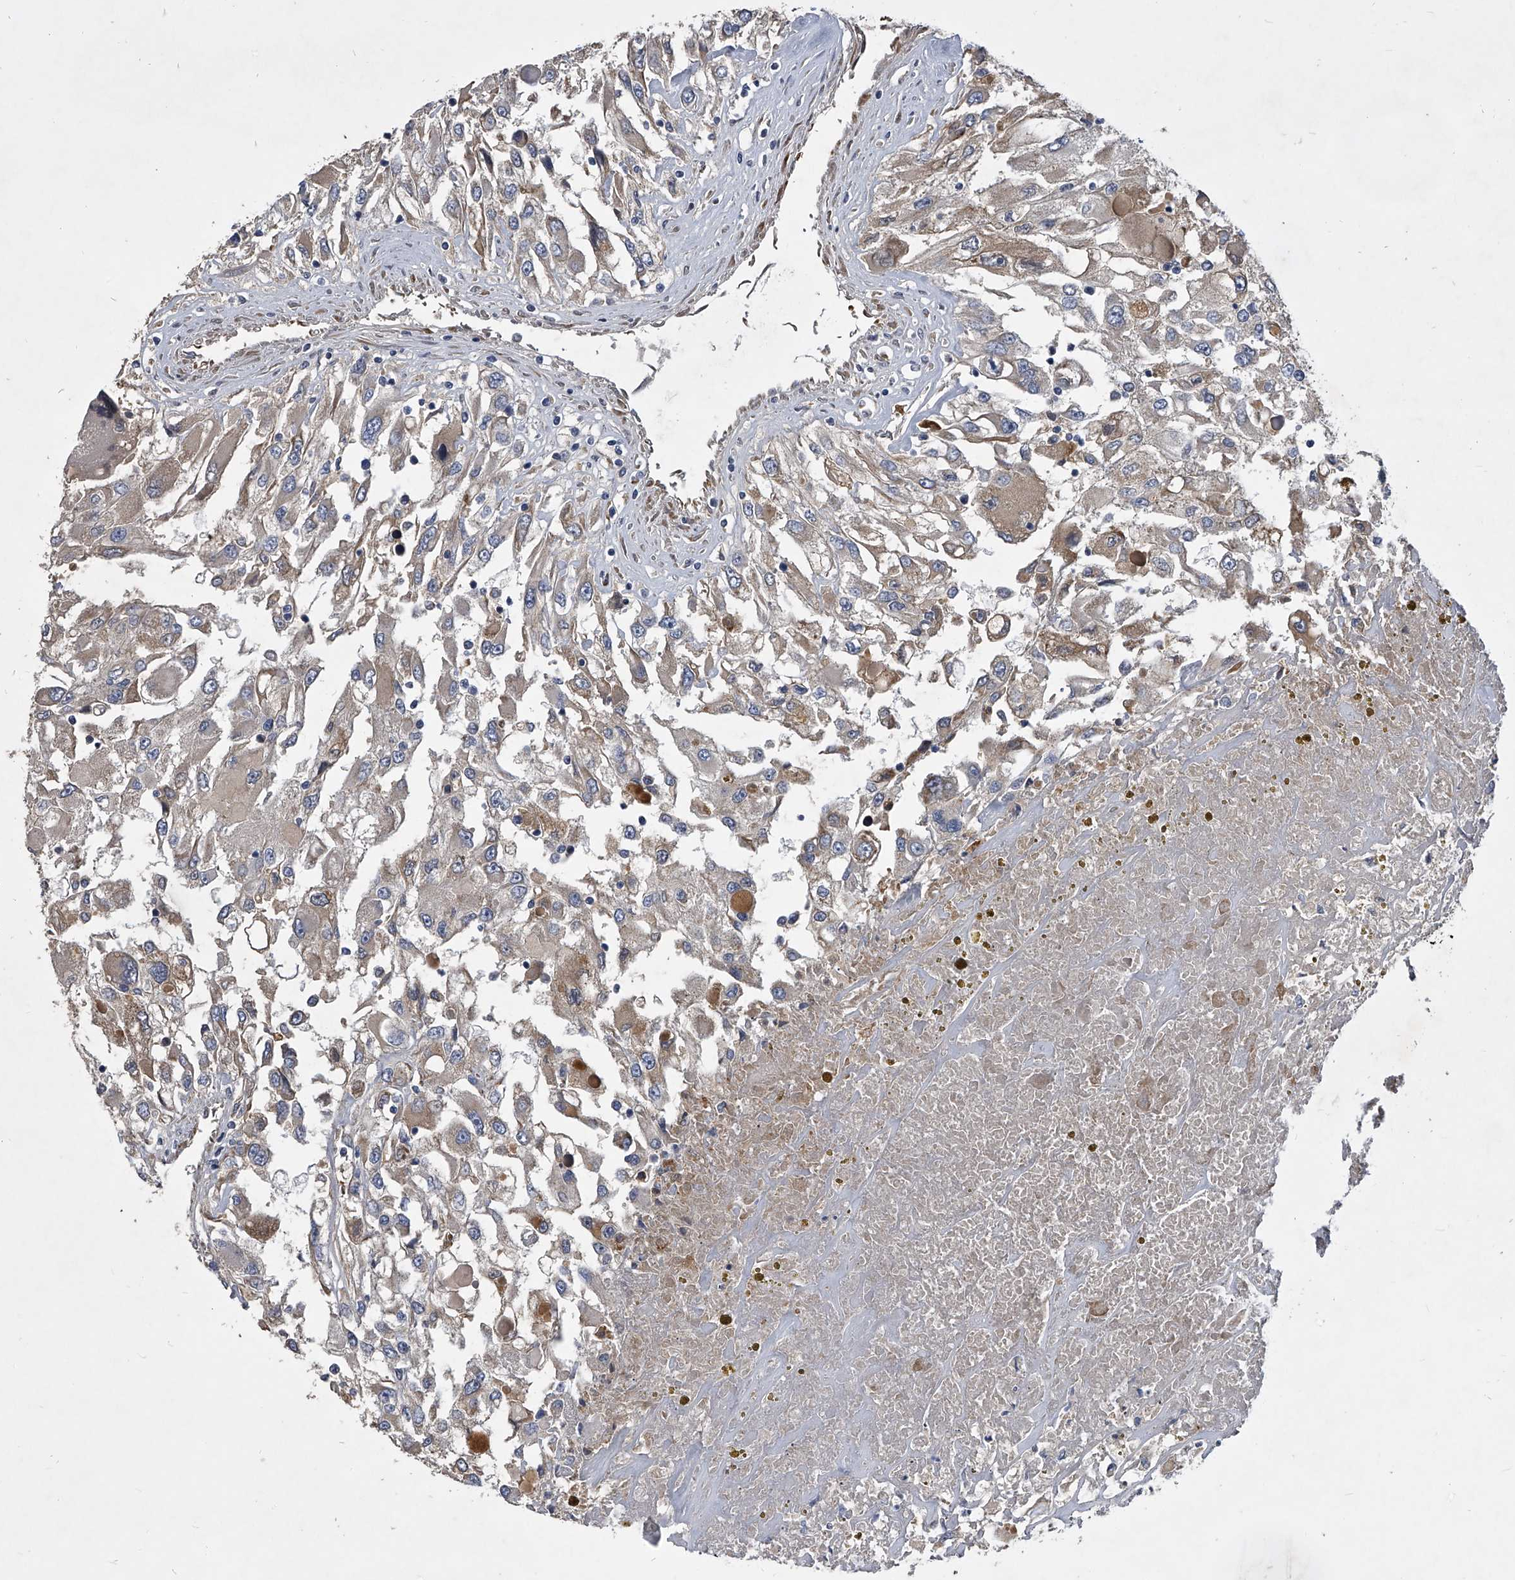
{"staining": {"intensity": "weak", "quantity": "25%-75%", "location": "cytoplasmic/membranous"}, "tissue": "renal cancer", "cell_type": "Tumor cells", "image_type": "cancer", "snomed": [{"axis": "morphology", "description": "Adenocarcinoma, NOS"}, {"axis": "topography", "description": "Kidney"}], "caption": "A brown stain shows weak cytoplasmic/membranous expression of a protein in renal cancer (adenocarcinoma) tumor cells.", "gene": "CCR4", "patient": {"sex": "female", "age": 52}}